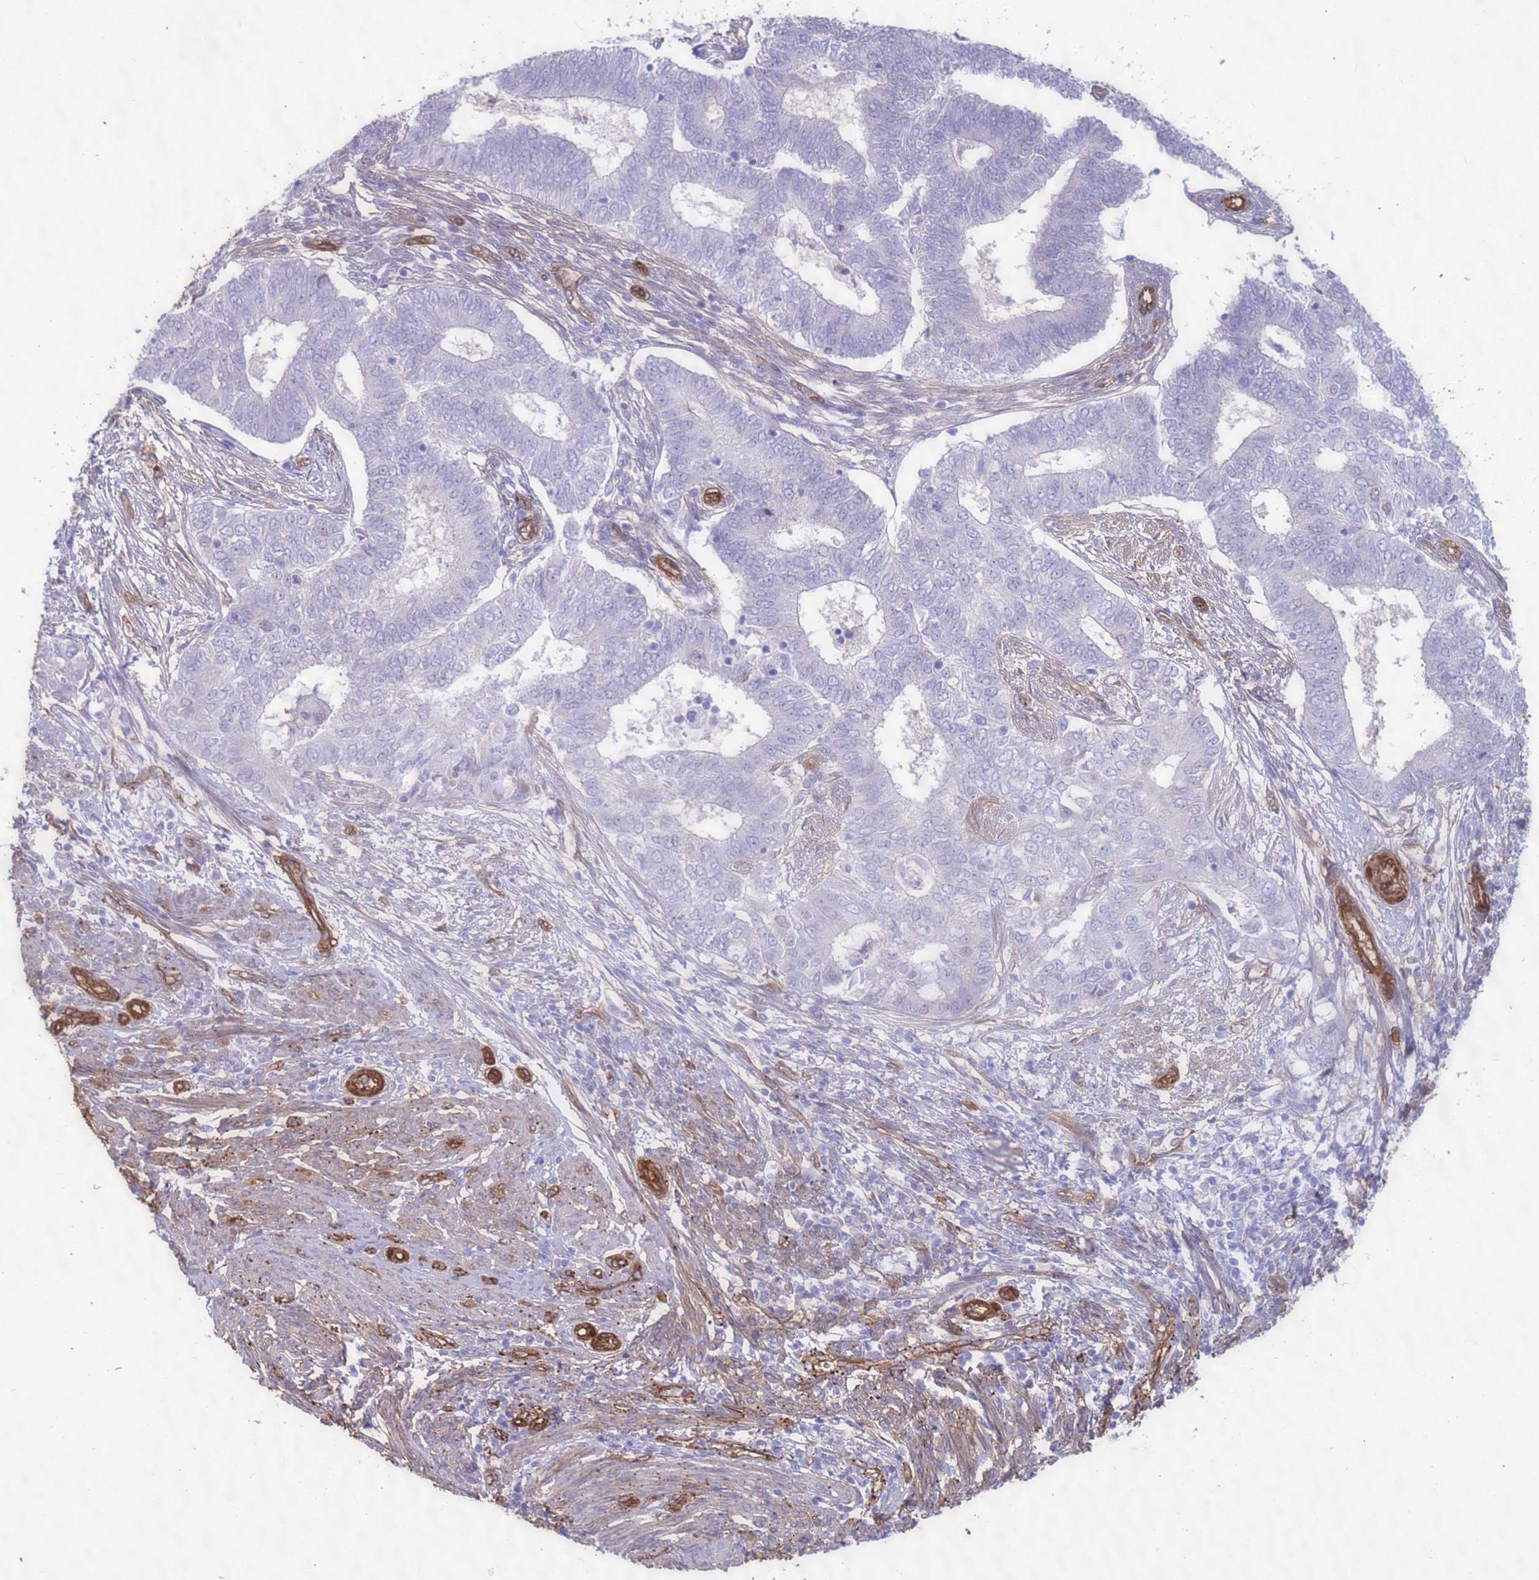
{"staining": {"intensity": "negative", "quantity": "none", "location": "none"}, "tissue": "endometrial cancer", "cell_type": "Tumor cells", "image_type": "cancer", "snomed": [{"axis": "morphology", "description": "Adenocarcinoma, NOS"}, {"axis": "topography", "description": "Endometrium"}], "caption": "Tumor cells show no significant protein staining in endometrial cancer. (IHC, brightfield microscopy, high magnification).", "gene": "EHD2", "patient": {"sex": "female", "age": 62}}